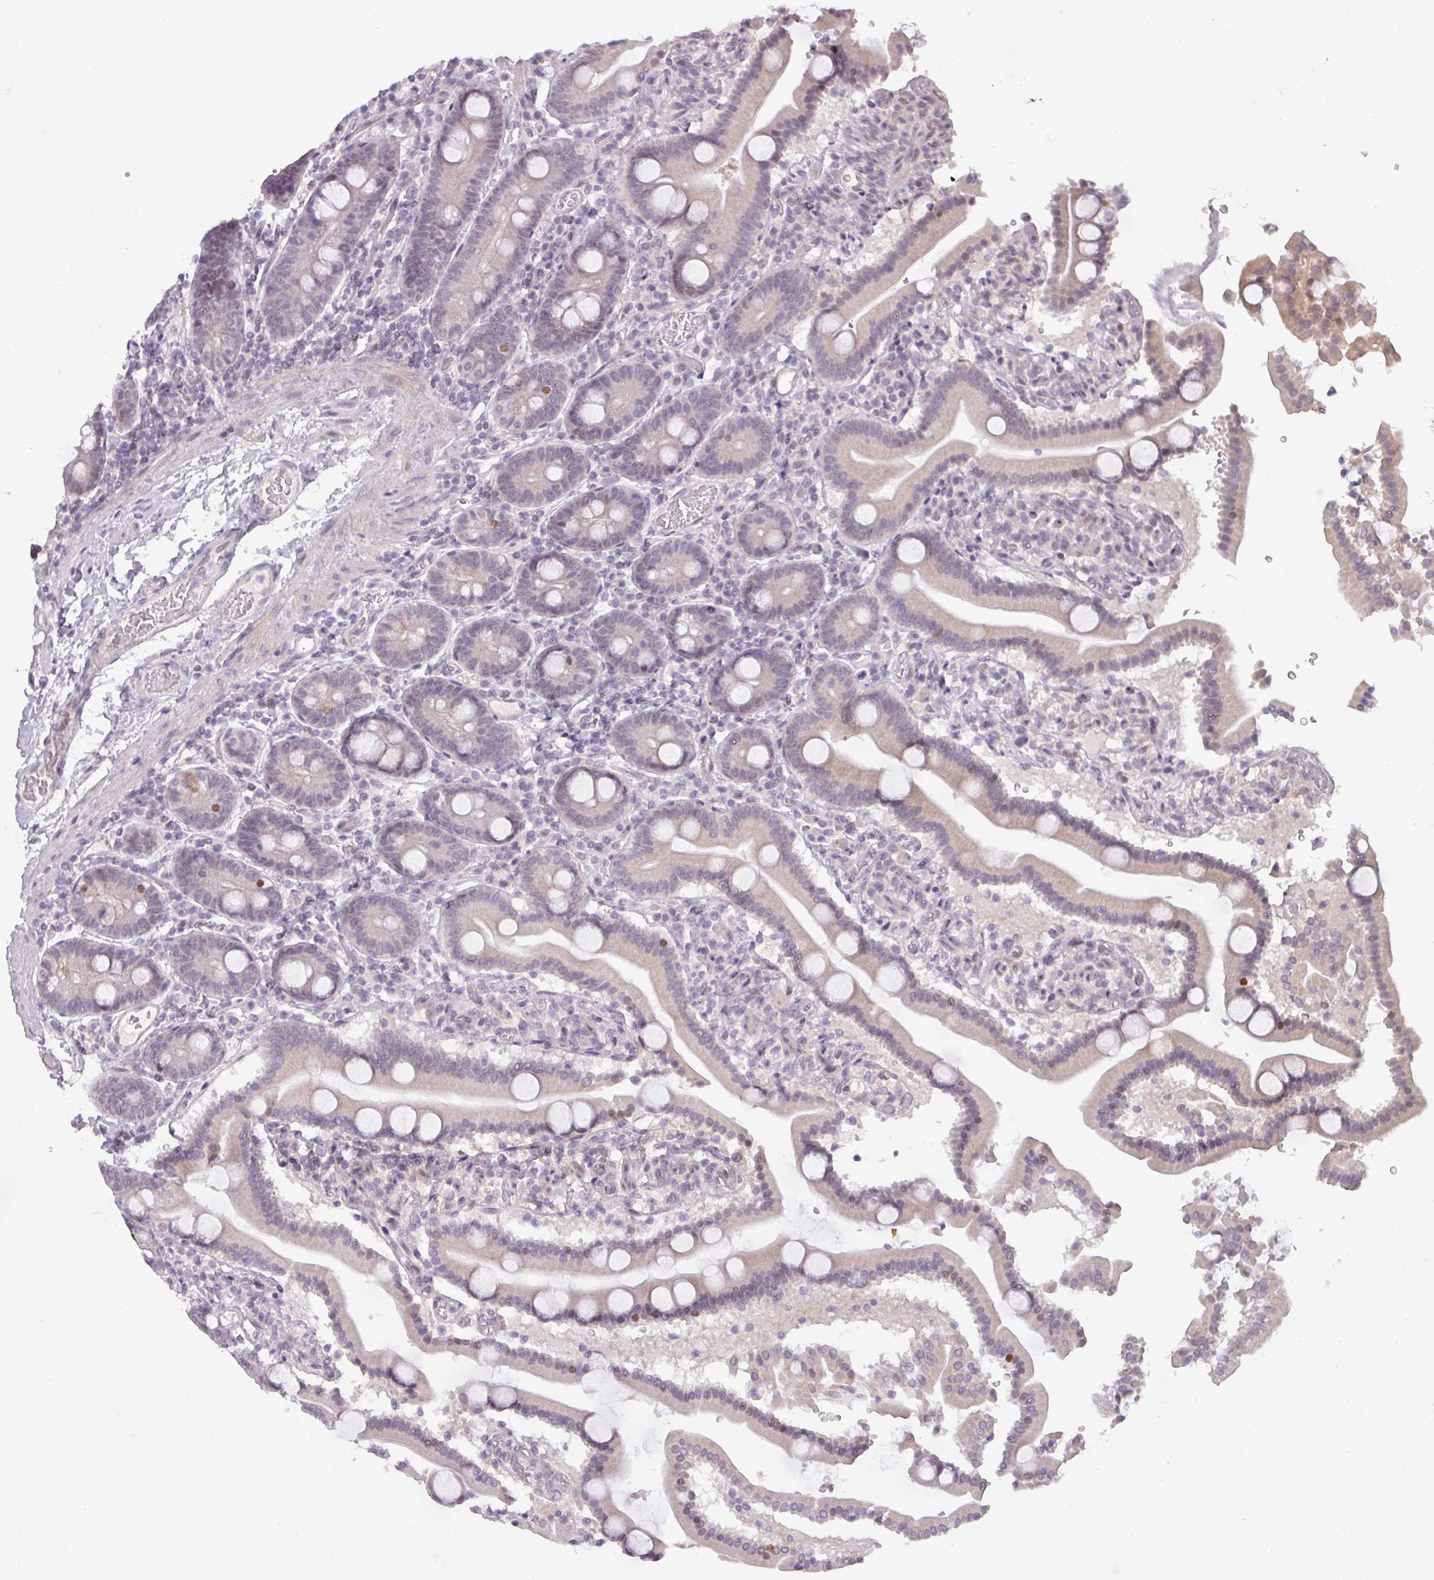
{"staining": {"intensity": "weak", "quantity": "25%-75%", "location": "cytoplasmic/membranous,nuclear"}, "tissue": "duodenum", "cell_type": "Glandular cells", "image_type": "normal", "snomed": [{"axis": "morphology", "description": "Normal tissue, NOS"}, {"axis": "topography", "description": "Duodenum"}], "caption": "Immunohistochemistry (IHC) (DAB (3,3'-diaminobenzidine)) staining of unremarkable duodenum reveals weak cytoplasmic/membranous,nuclear protein positivity in about 25%-75% of glandular cells.", "gene": "ANKRD13B", "patient": {"sex": "male", "age": 55}}